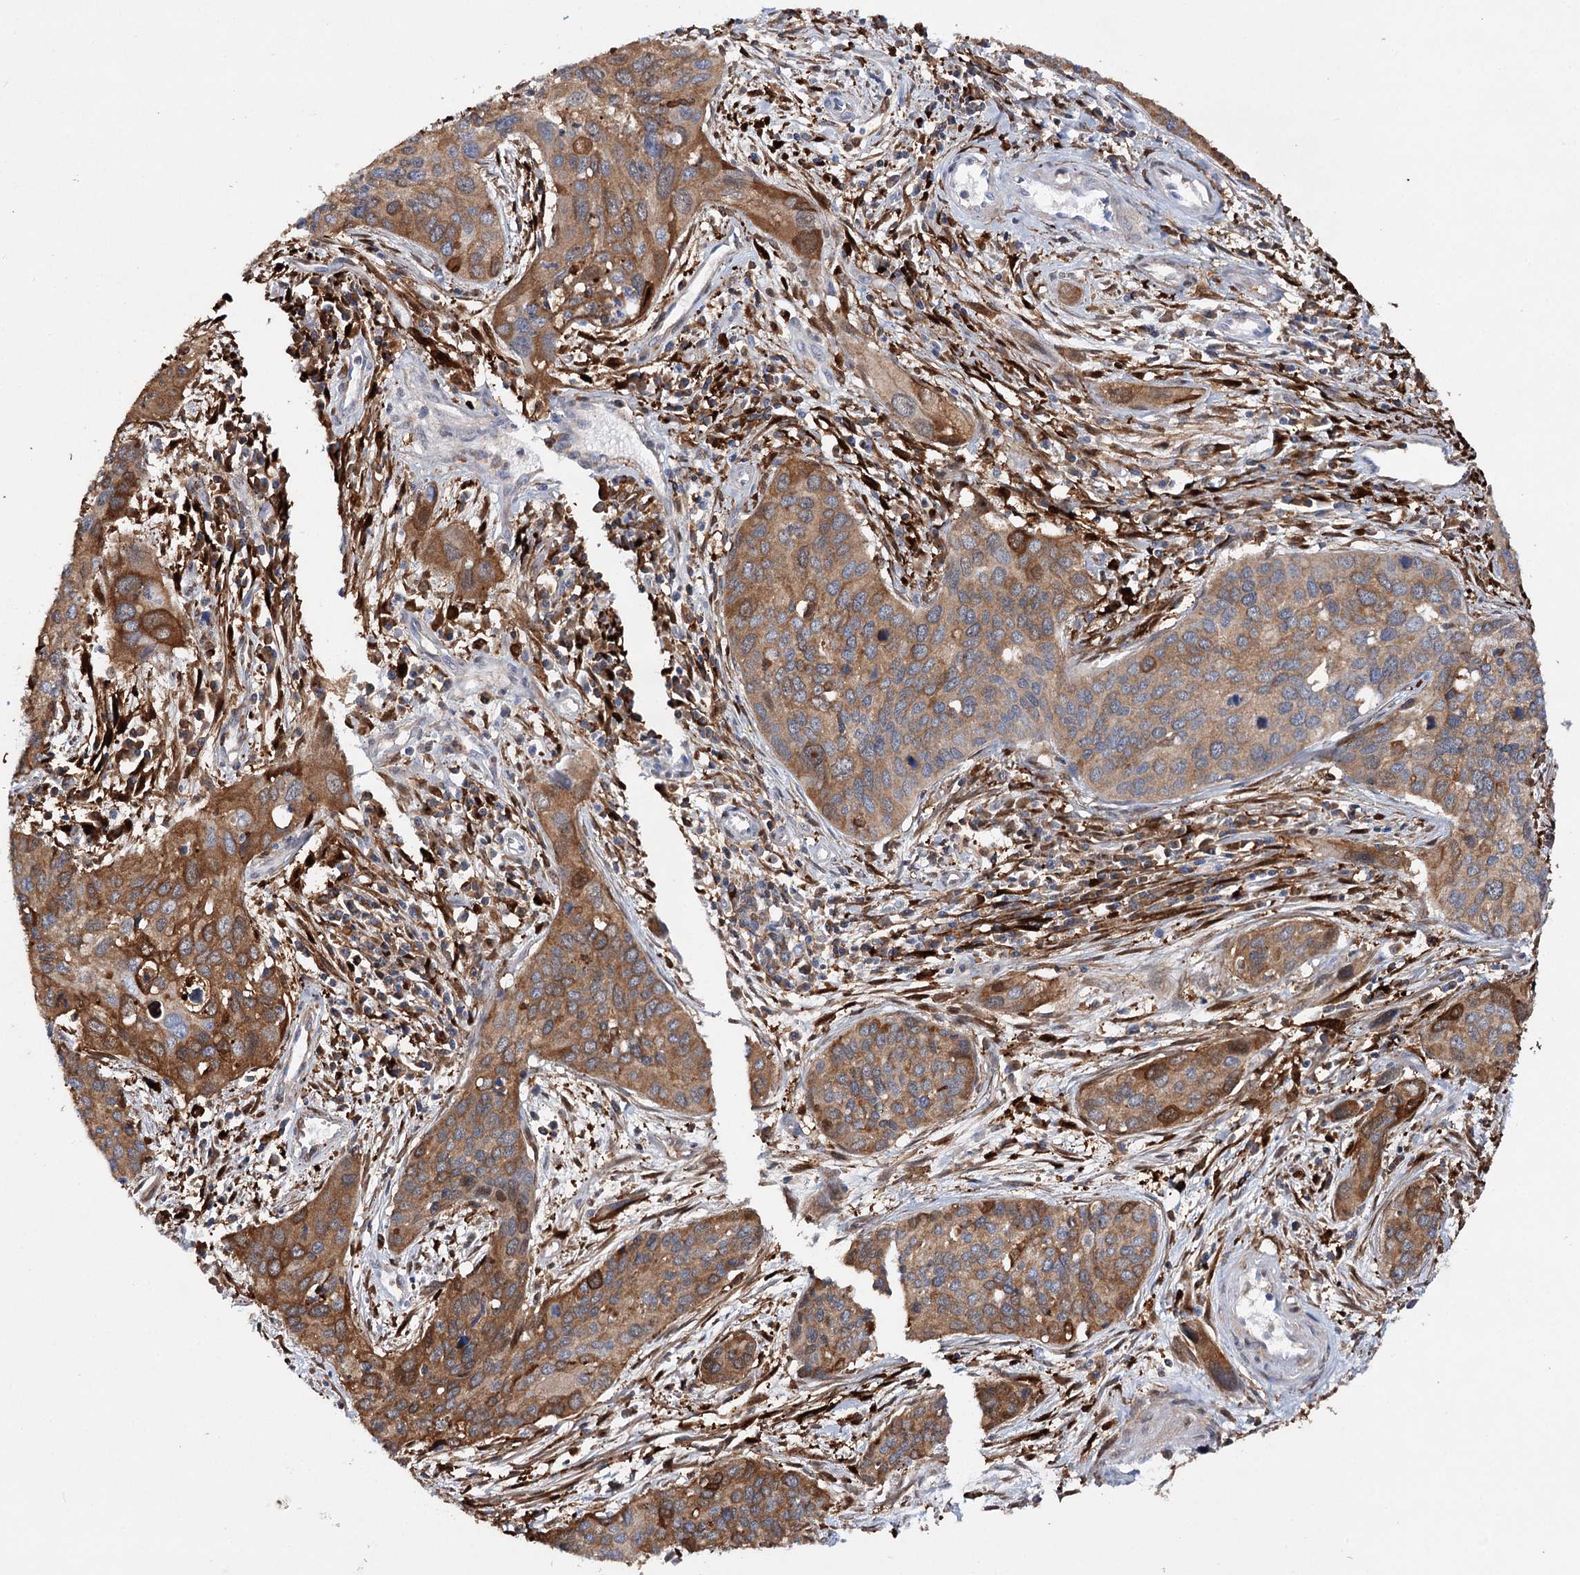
{"staining": {"intensity": "strong", "quantity": ">75%", "location": "cytoplasmic/membranous"}, "tissue": "cervical cancer", "cell_type": "Tumor cells", "image_type": "cancer", "snomed": [{"axis": "morphology", "description": "Squamous cell carcinoma, NOS"}, {"axis": "topography", "description": "Cervix"}], "caption": "Tumor cells reveal high levels of strong cytoplasmic/membranous expression in about >75% of cells in human cervical cancer. (DAB IHC with brightfield microscopy, high magnification).", "gene": "CFAP46", "patient": {"sex": "female", "age": 55}}